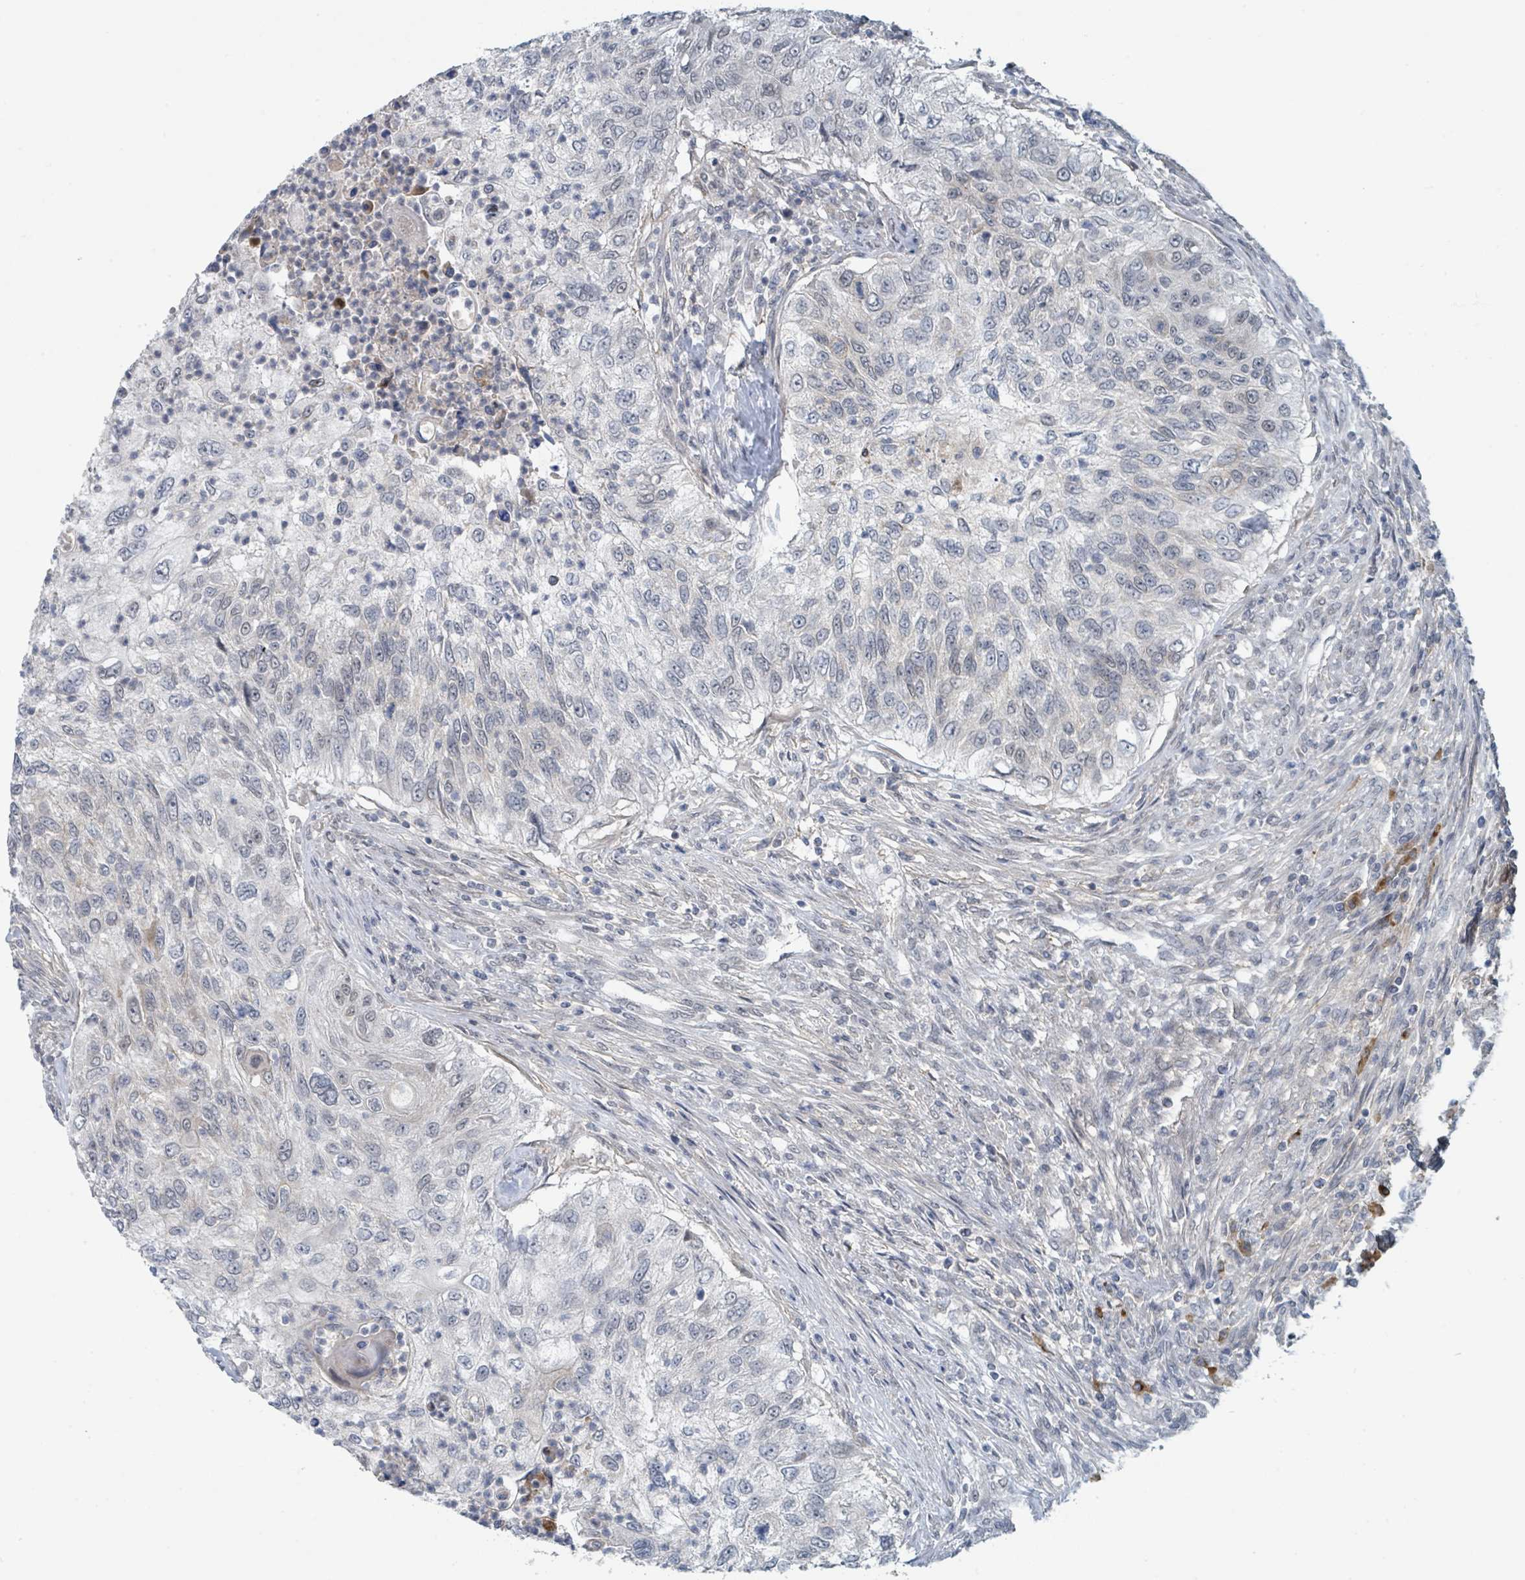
{"staining": {"intensity": "negative", "quantity": "none", "location": "none"}, "tissue": "urothelial cancer", "cell_type": "Tumor cells", "image_type": "cancer", "snomed": [{"axis": "morphology", "description": "Urothelial carcinoma, High grade"}, {"axis": "topography", "description": "Urinary bladder"}], "caption": "Immunohistochemical staining of urothelial carcinoma (high-grade) reveals no significant positivity in tumor cells.", "gene": "ANKRD55", "patient": {"sex": "female", "age": 60}}